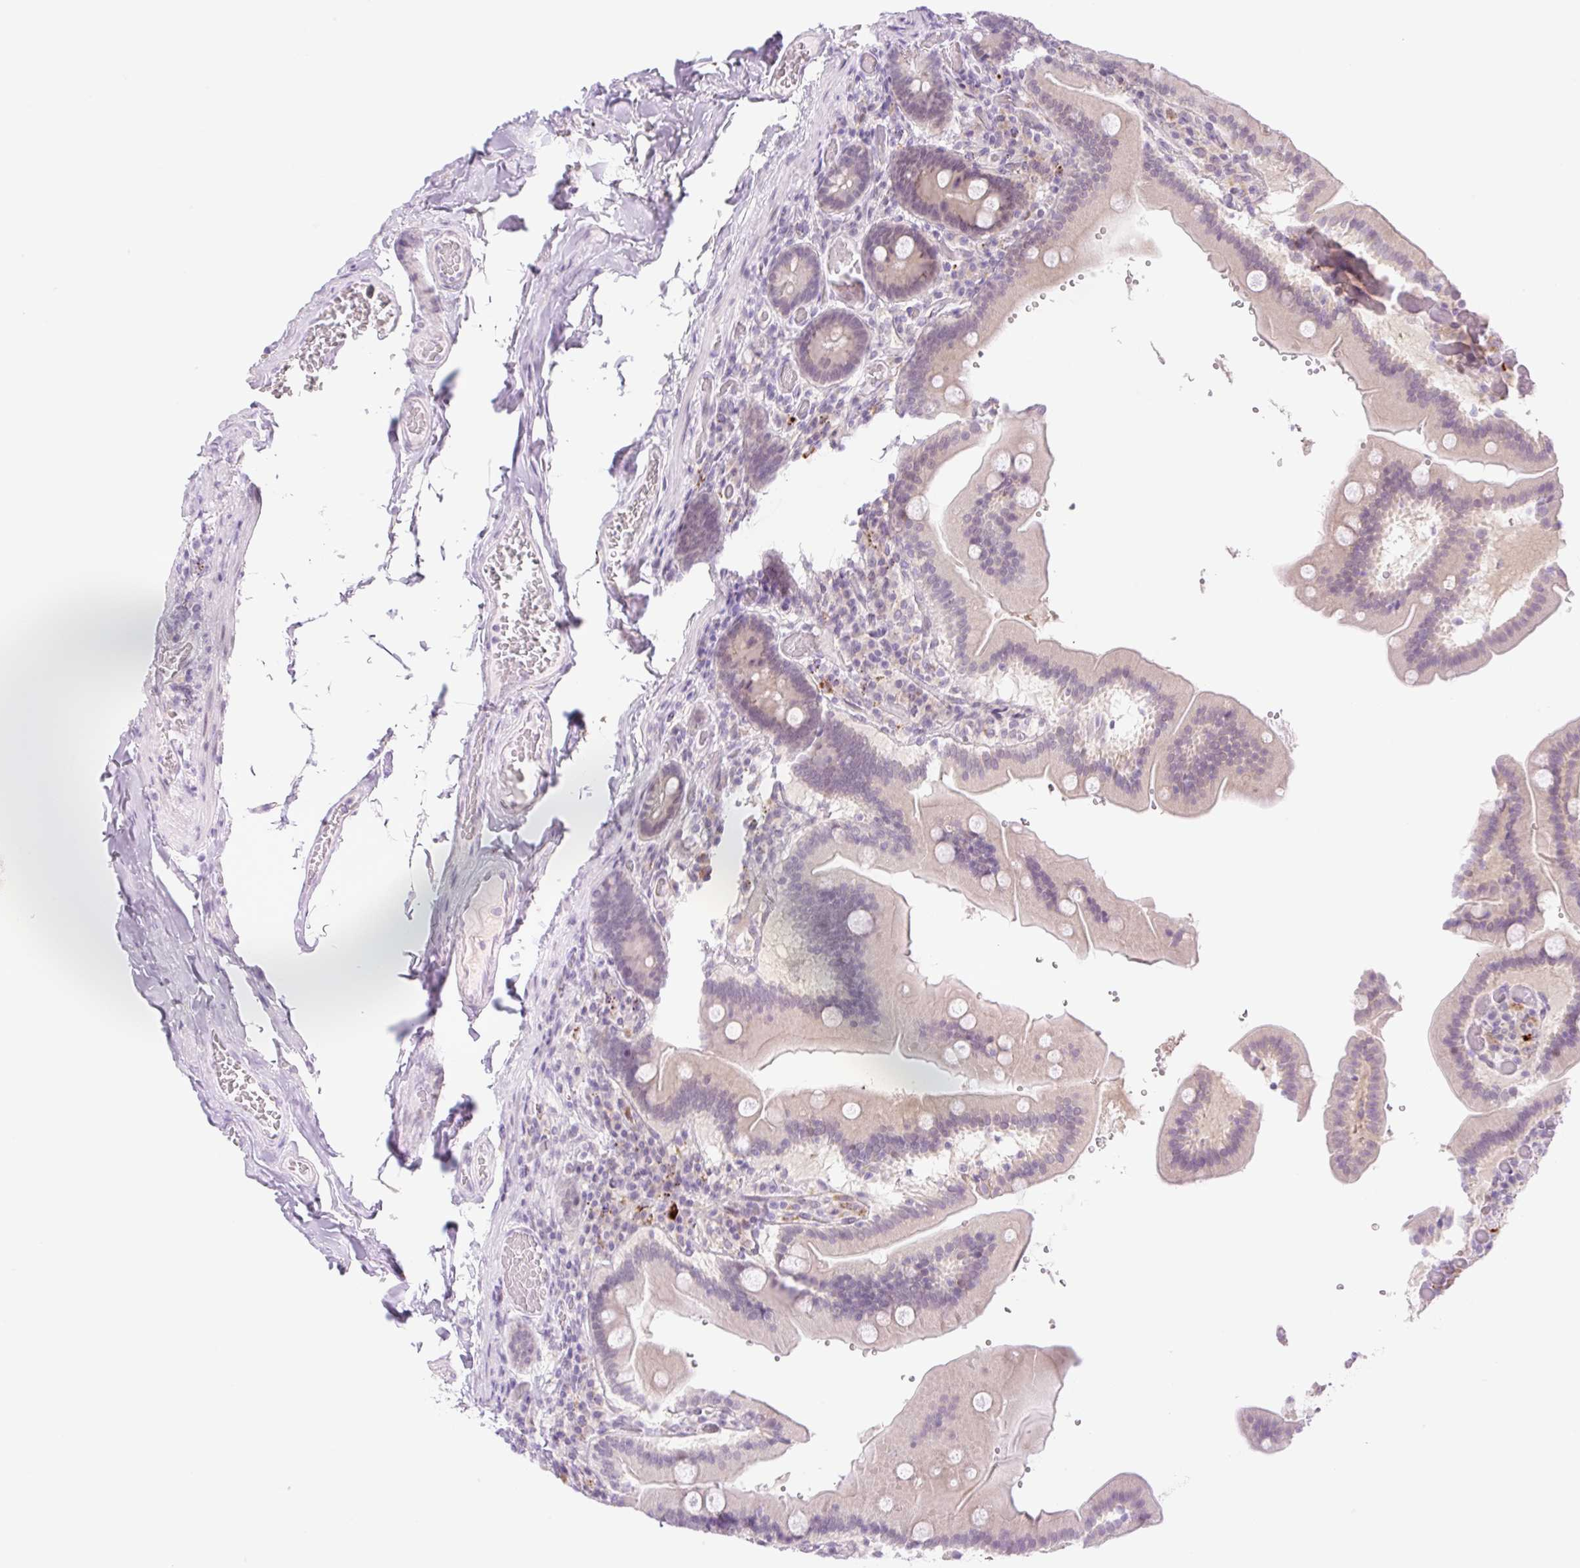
{"staining": {"intensity": "weak", "quantity": "<25%", "location": "cytoplasmic/membranous,nuclear"}, "tissue": "duodenum", "cell_type": "Glandular cells", "image_type": "normal", "snomed": [{"axis": "morphology", "description": "Normal tissue, NOS"}, {"axis": "topography", "description": "Duodenum"}], "caption": "DAB immunohistochemical staining of benign human duodenum demonstrates no significant positivity in glandular cells. Nuclei are stained in blue.", "gene": "SPRYD4", "patient": {"sex": "female", "age": 62}}